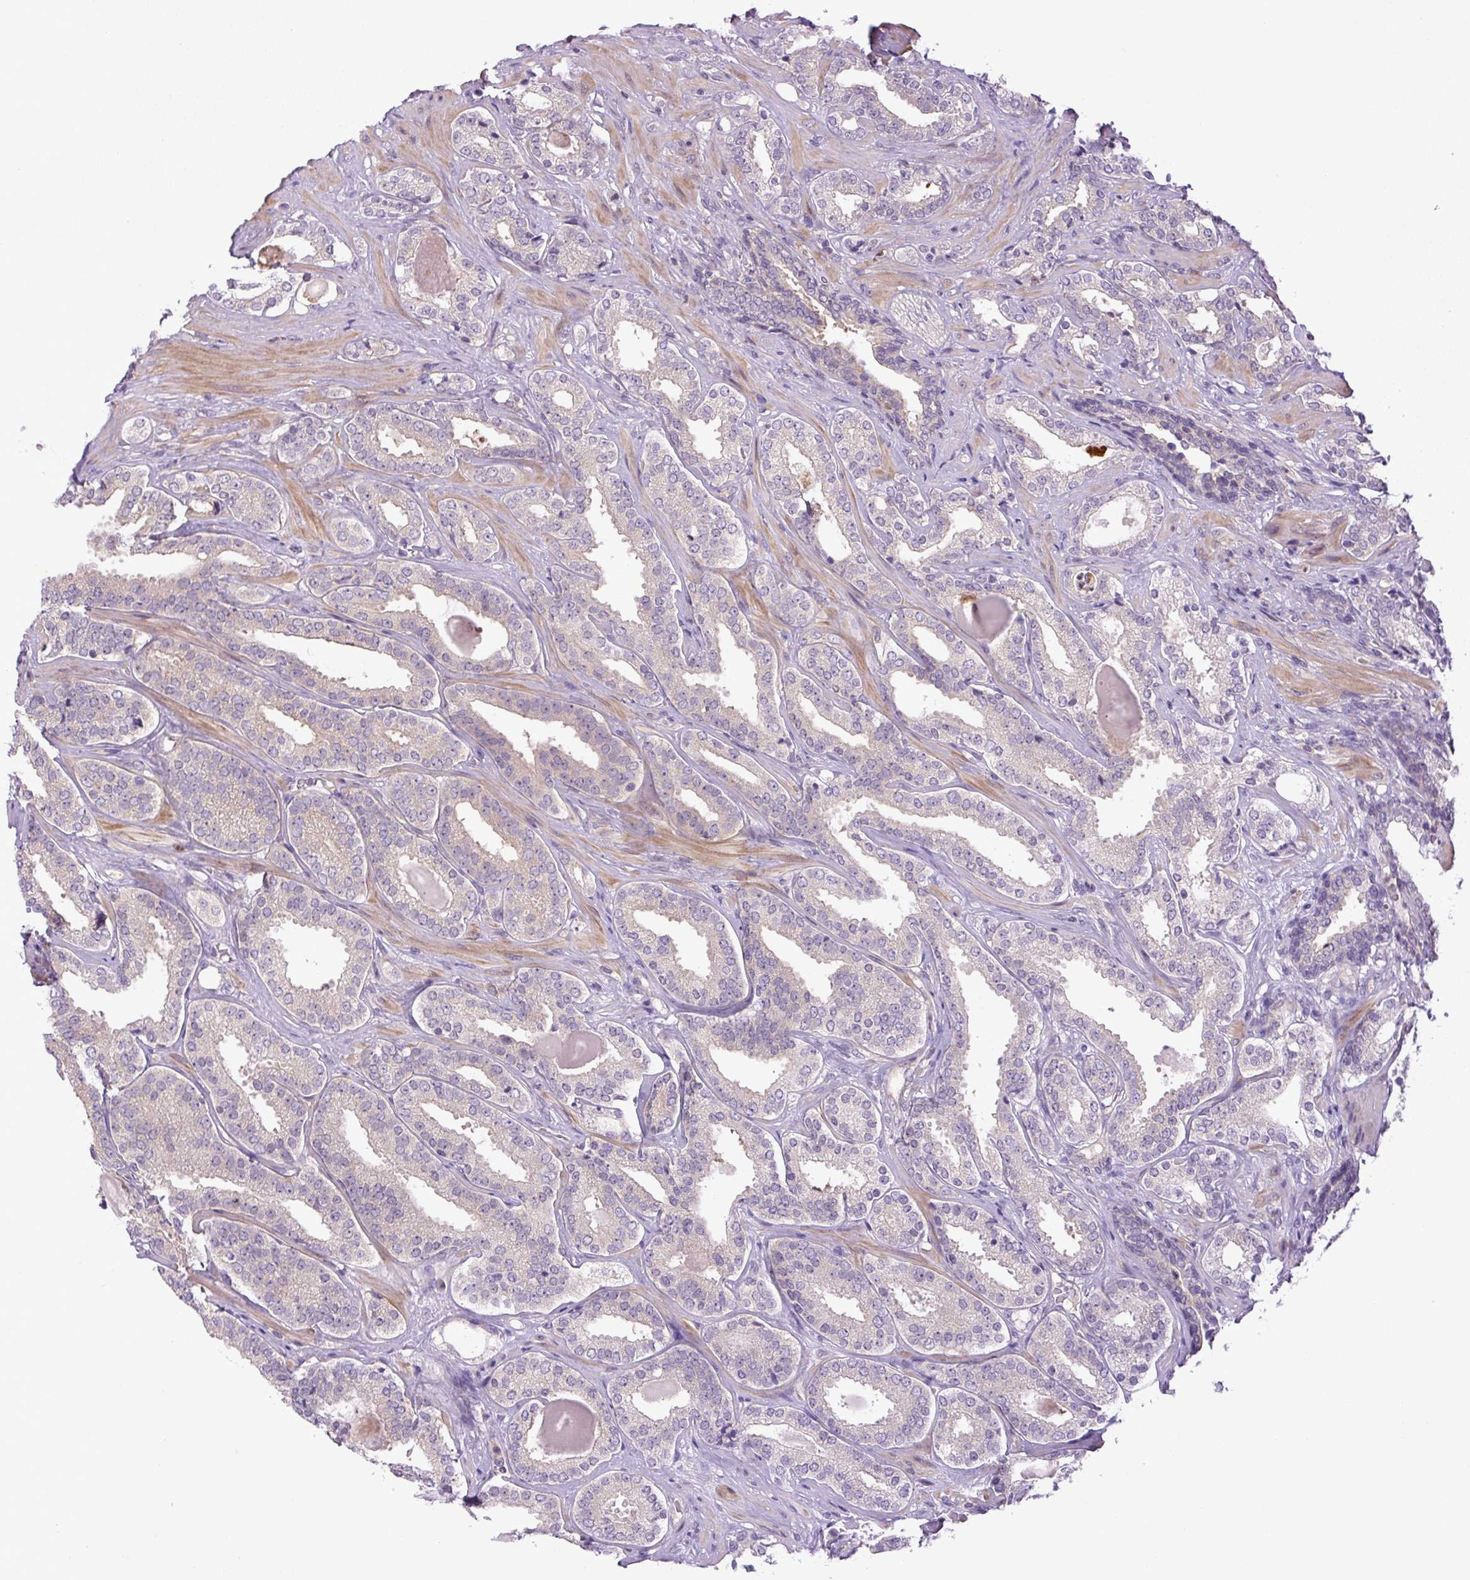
{"staining": {"intensity": "negative", "quantity": "none", "location": "none"}, "tissue": "prostate cancer", "cell_type": "Tumor cells", "image_type": "cancer", "snomed": [{"axis": "morphology", "description": "Adenocarcinoma, High grade"}, {"axis": "topography", "description": "Prostate"}], "caption": "A histopathology image of prostate high-grade adenocarcinoma stained for a protein exhibits no brown staining in tumor cells.", "gene": "KIFC1", "patient": {"sex": "male", "age": 65}}